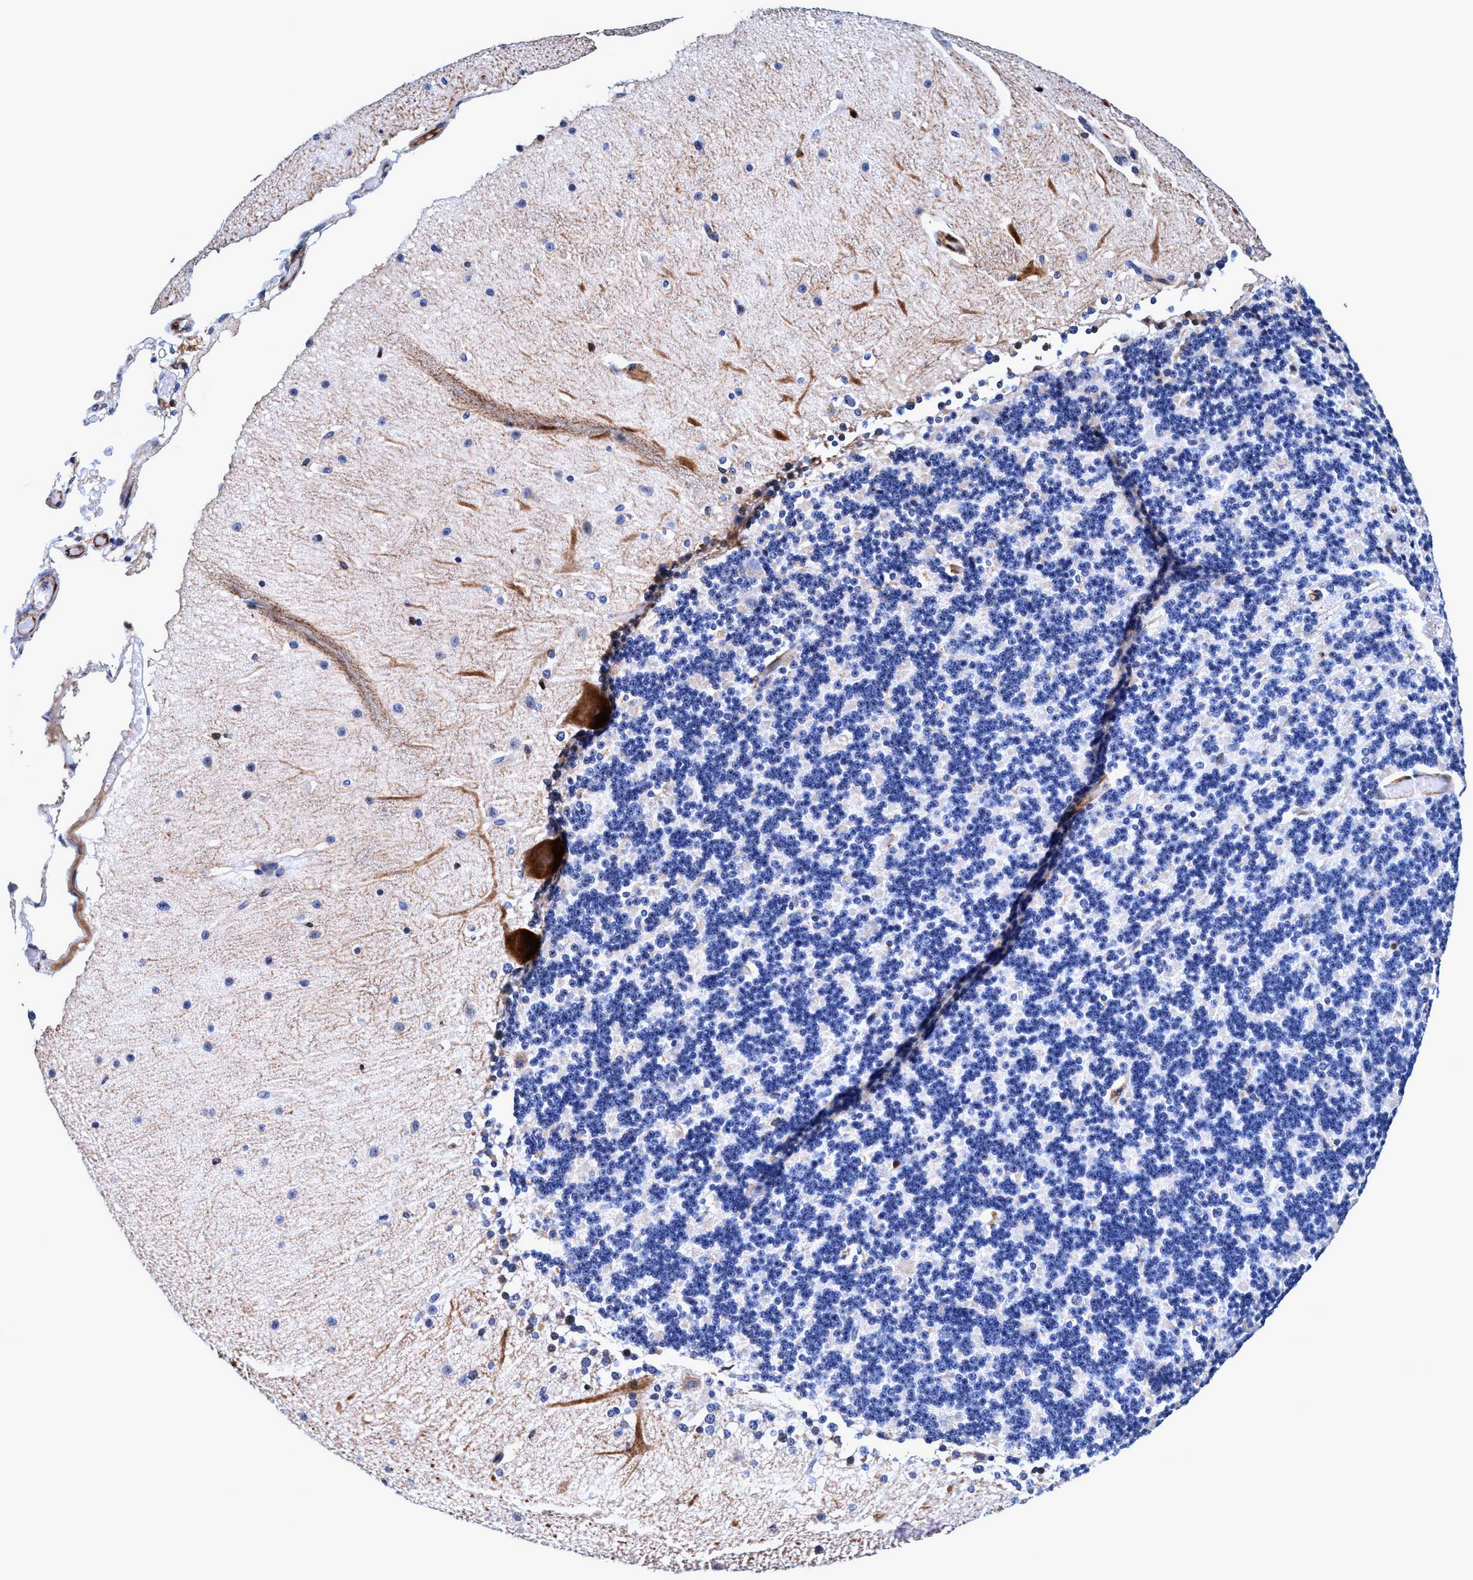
{"staining": {"intensity": "negative", "quantity": "none", "location": "none"}, "tissue": "cerebellum", "cell_type": "Cells in granular layer", "image_type": "normal", "snomed": [{"axis": "morphology", "description": "Normal tissue, NOS"}, {"axis": "topography", "description": "Cerebellum"}], "caption": "Cerebellum was stained to show a protein in brown. There is no significant staining in cells in granular layer. (DAB IHC with hematoxylin counter stain).", "gene": "UBALD2", "patient": {"sex": "female", "age": 19}}